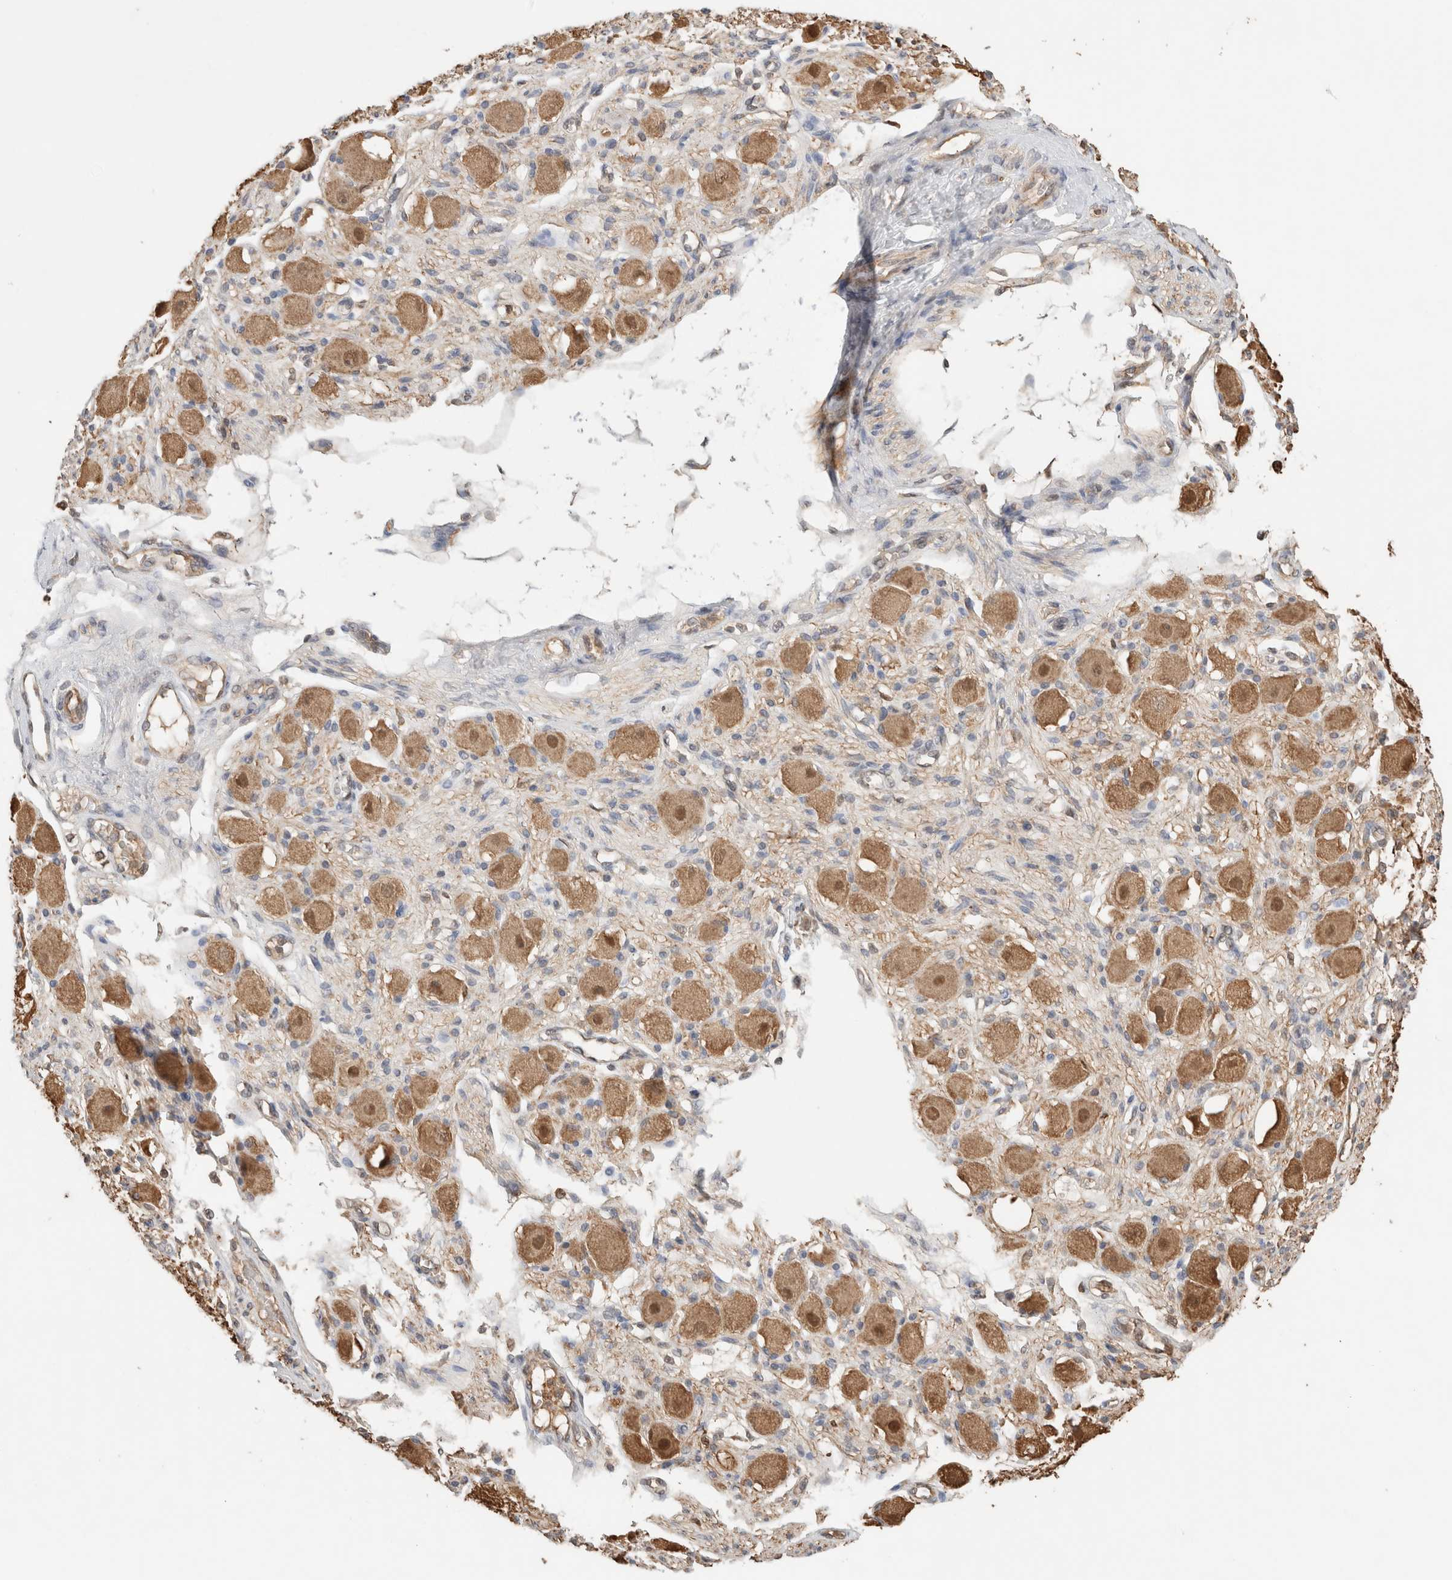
{"staining": {"intensity": "moderate", "quantity": ">75%", "location": "cytoplasmic/membranous"}, "tissue": "adipose tissue", "cell_type": "Adipocytes", "image_type": "normal", "snomed": [{"axis": "morphology", "description": "Normal tissue, NOS"}, {"axis": "topography", "description": "Kidney"}, {"axis": "topography", "description": "Peripheral nerve tissue"}], "caption": "Brown immunohistochemical staining in benign adipose tissue demonstrates moderate cytoplasmic/membranous staining in about >75% of adipocytes. Using DAB (brown) and hematoxylin (blue) stains, captured at high magnification using brightfield microscopy.", "gene": "YWHAH", "patient": {"sex": "male", "age": 7}}